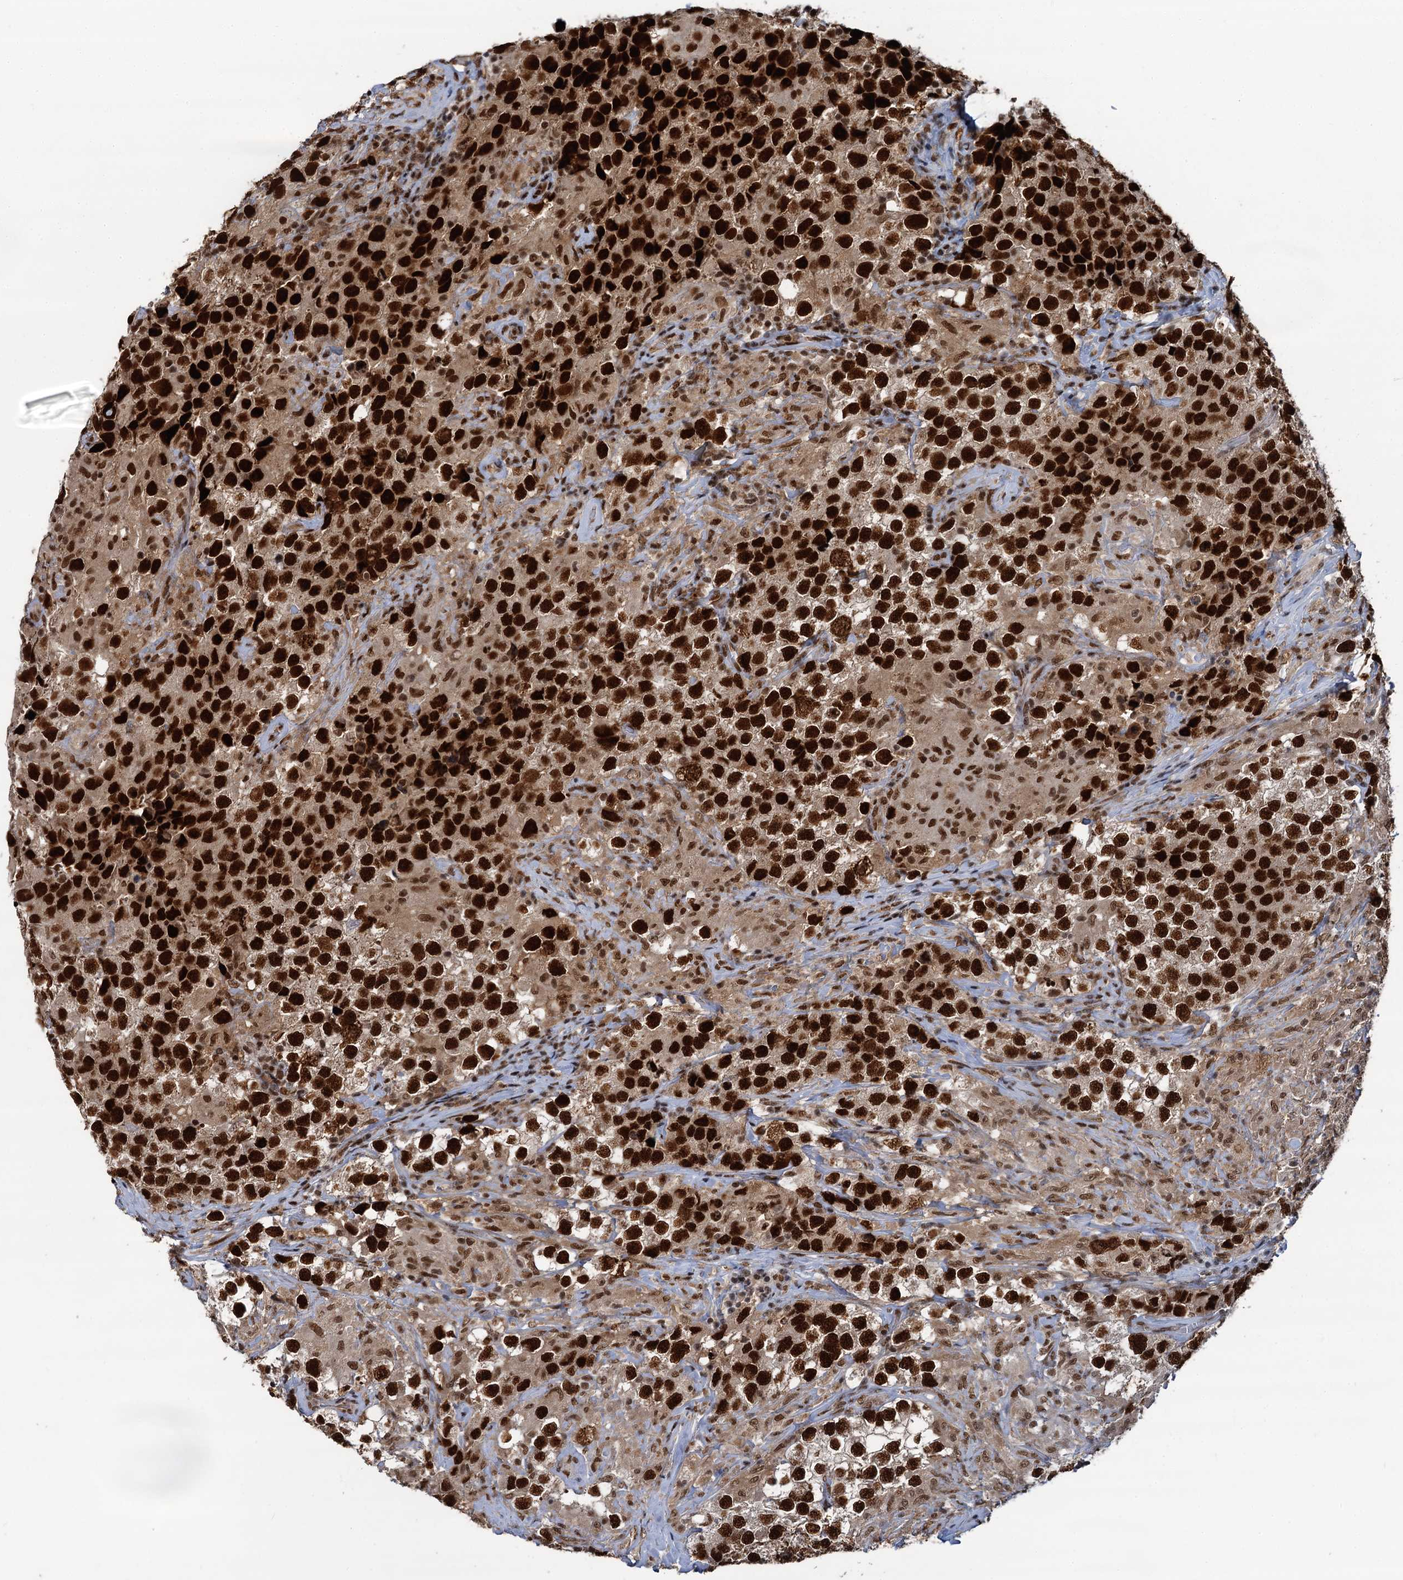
{"staining": {"intensity": "strong", "quantity": ">75%", "location": "nuclear"}, "tissue": "testis cancer", "cell_type": "Tumor cells", "image_type": "cancer", "snomed": [{"axis": "morphology", "description": "Seminoma, NOS"}, {"axis": "topography", "description": "Testis"}], "caption": "Tumor cells demonstrate high levels of strong nuclear expression in about >75% of cells in human testis cancer. (brown staining indicates protein expression, while blue staining denotes nuclei).", "gene": "PPHLN1", "patient": {"sex": "male", "age": 46}}